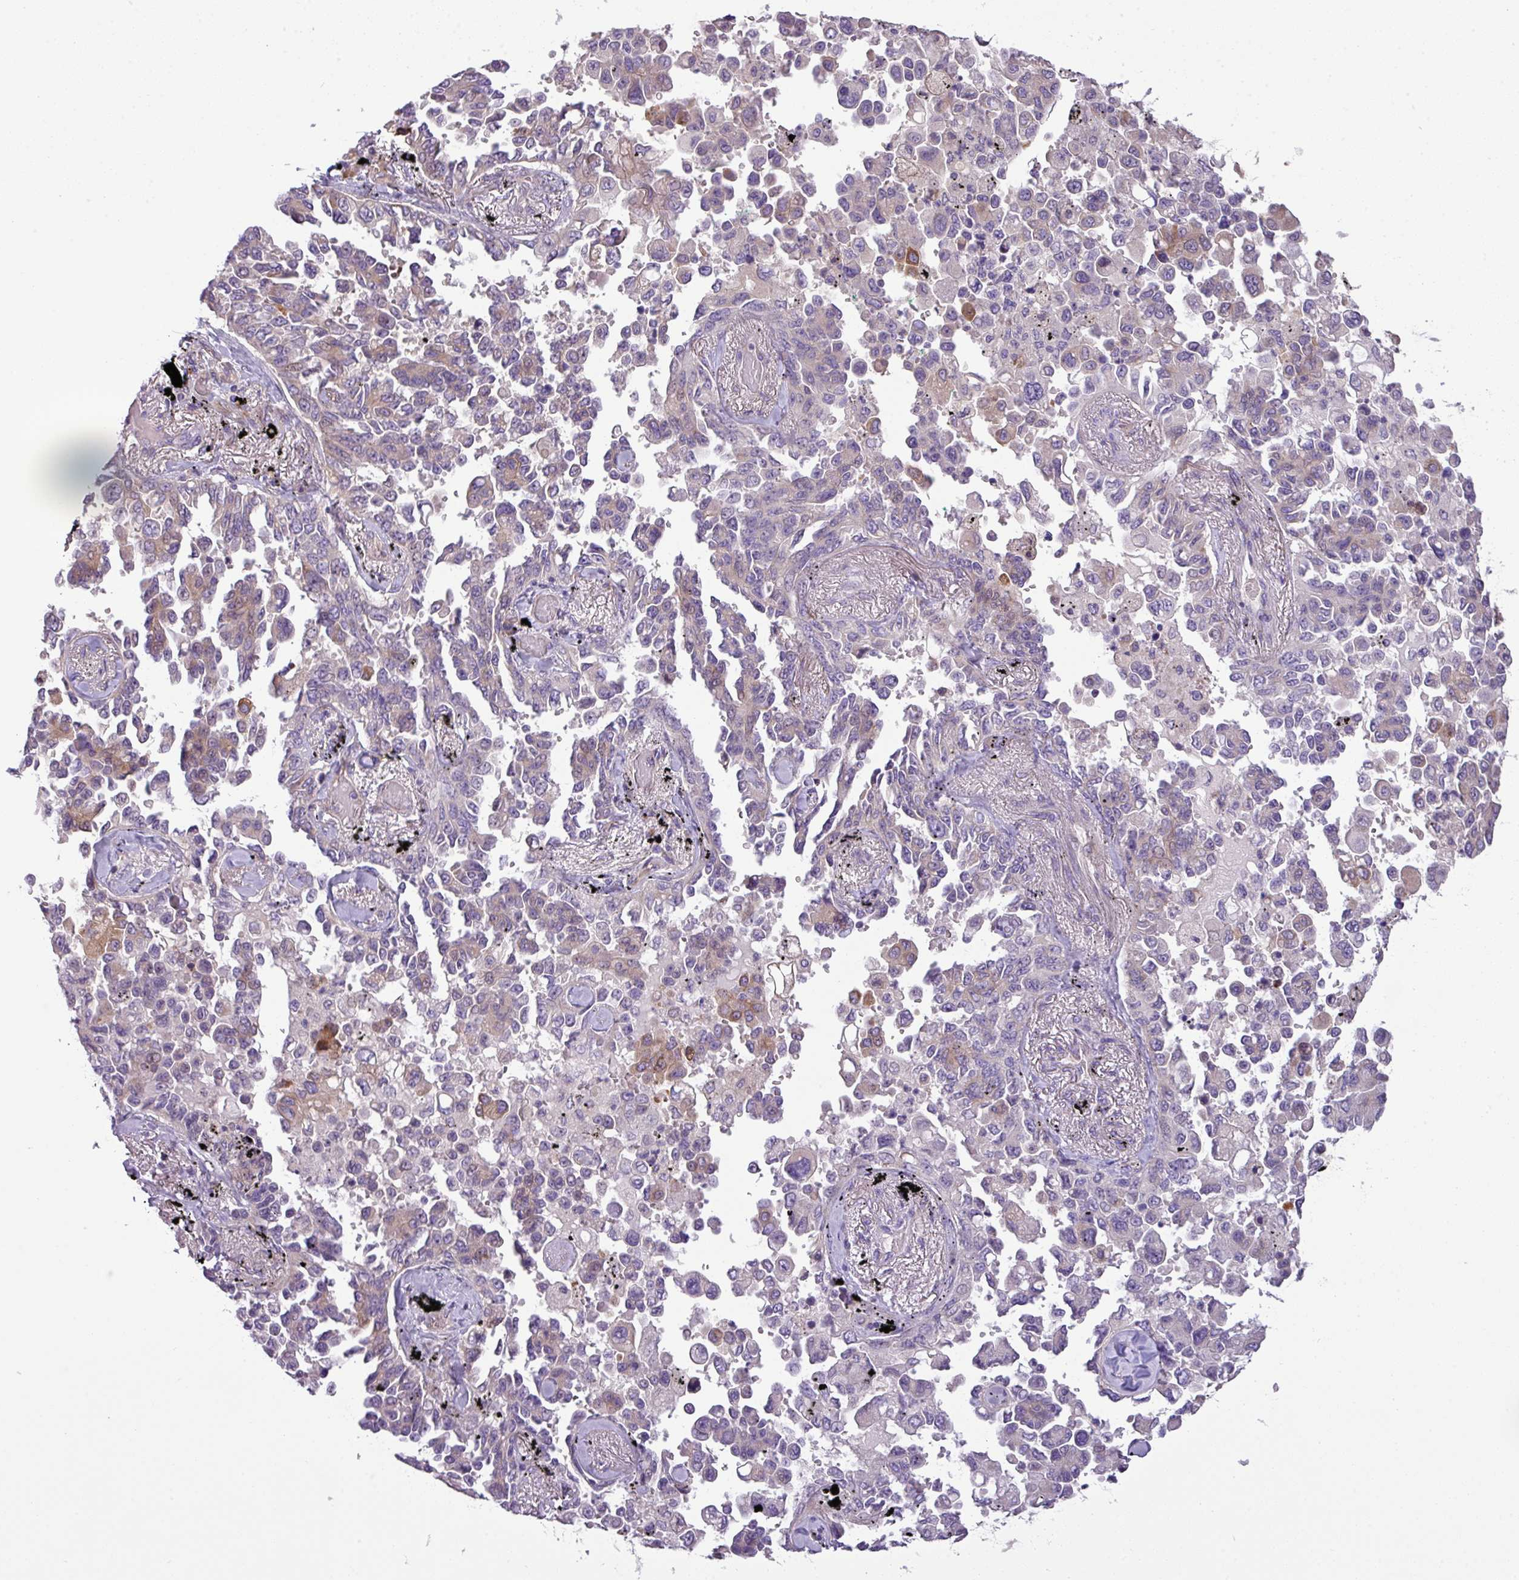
{"staining": {"intensity": "moderate", "quantity": "<25%", "location": "cytoplasmic/membranous"}, "tissue": "lung cancer", "cell_type": "Tumor cells", "image_type": "cancer", "snomed": [{"axis": "morphology", "description": "Adenocarcinoma, NOS"}, {"axis": "topography", "description": "Lung"}], "caption": "Protein staining of lung adenocarcinoma tissue reveals moderate cytoplasmic/membranous positivity in approximately <25% of tumor cells. (IHC, brightfield microscopy, high magnification).", "gene": "PIK3R5", "patient": {"sex": "female", "age": 67}}